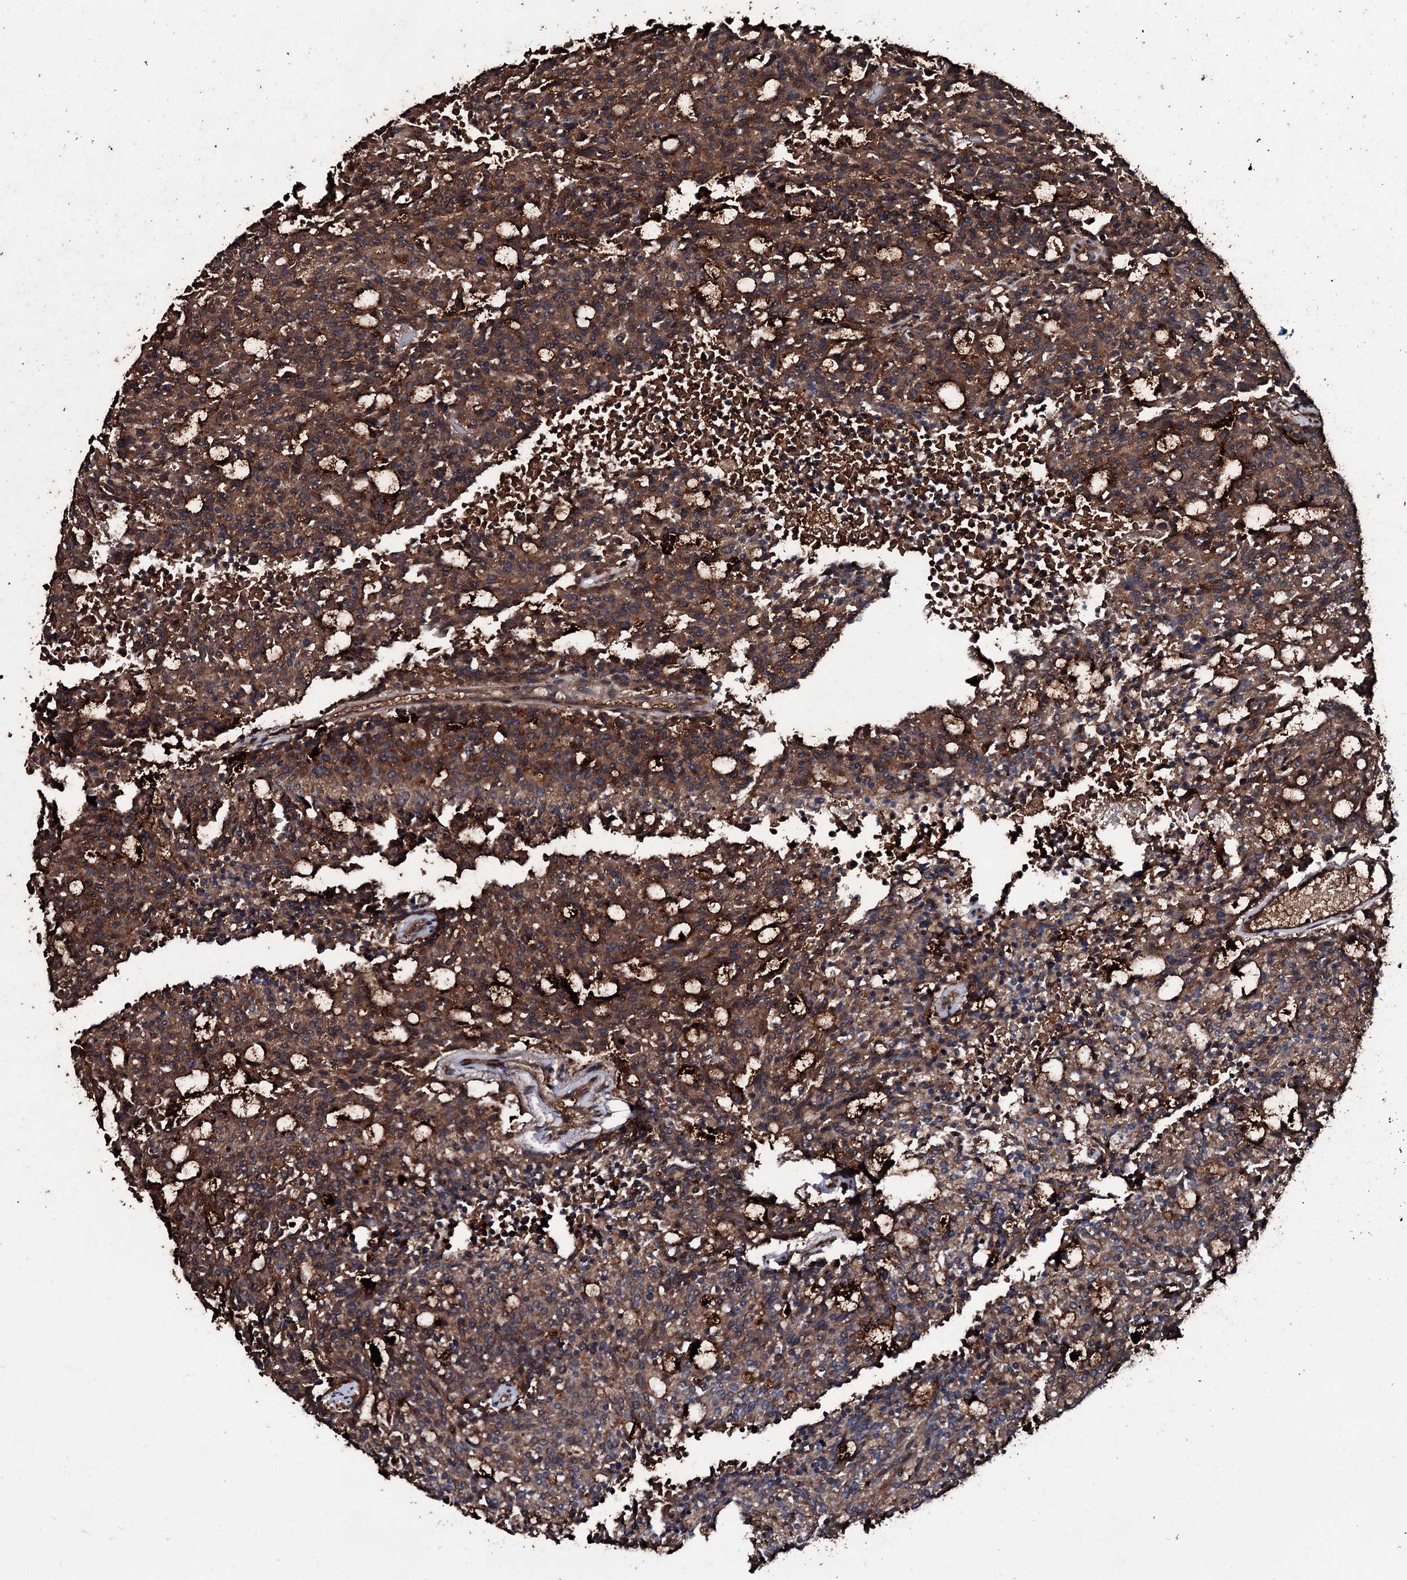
{"staining": {"intensity": "moderate", "quantity": ">75%", "location": "cytoplasmic/membranous"}, "tissue": "carcinoid", "cell_type": "Tumor cells", "image_type": "cancer", "snomed": [{"axis": "morphology", "description": "Carcinoid, malignant, NOS"}, {"axis": "topography", "description": "Pancreas"}], "caption": "Carcinoid stained for a protein shows moderate cytoplasmic/membranous positivity in tumor cells.", "gene": "ZSWIM8", "patient": {"sex": "female", "age": 54}}